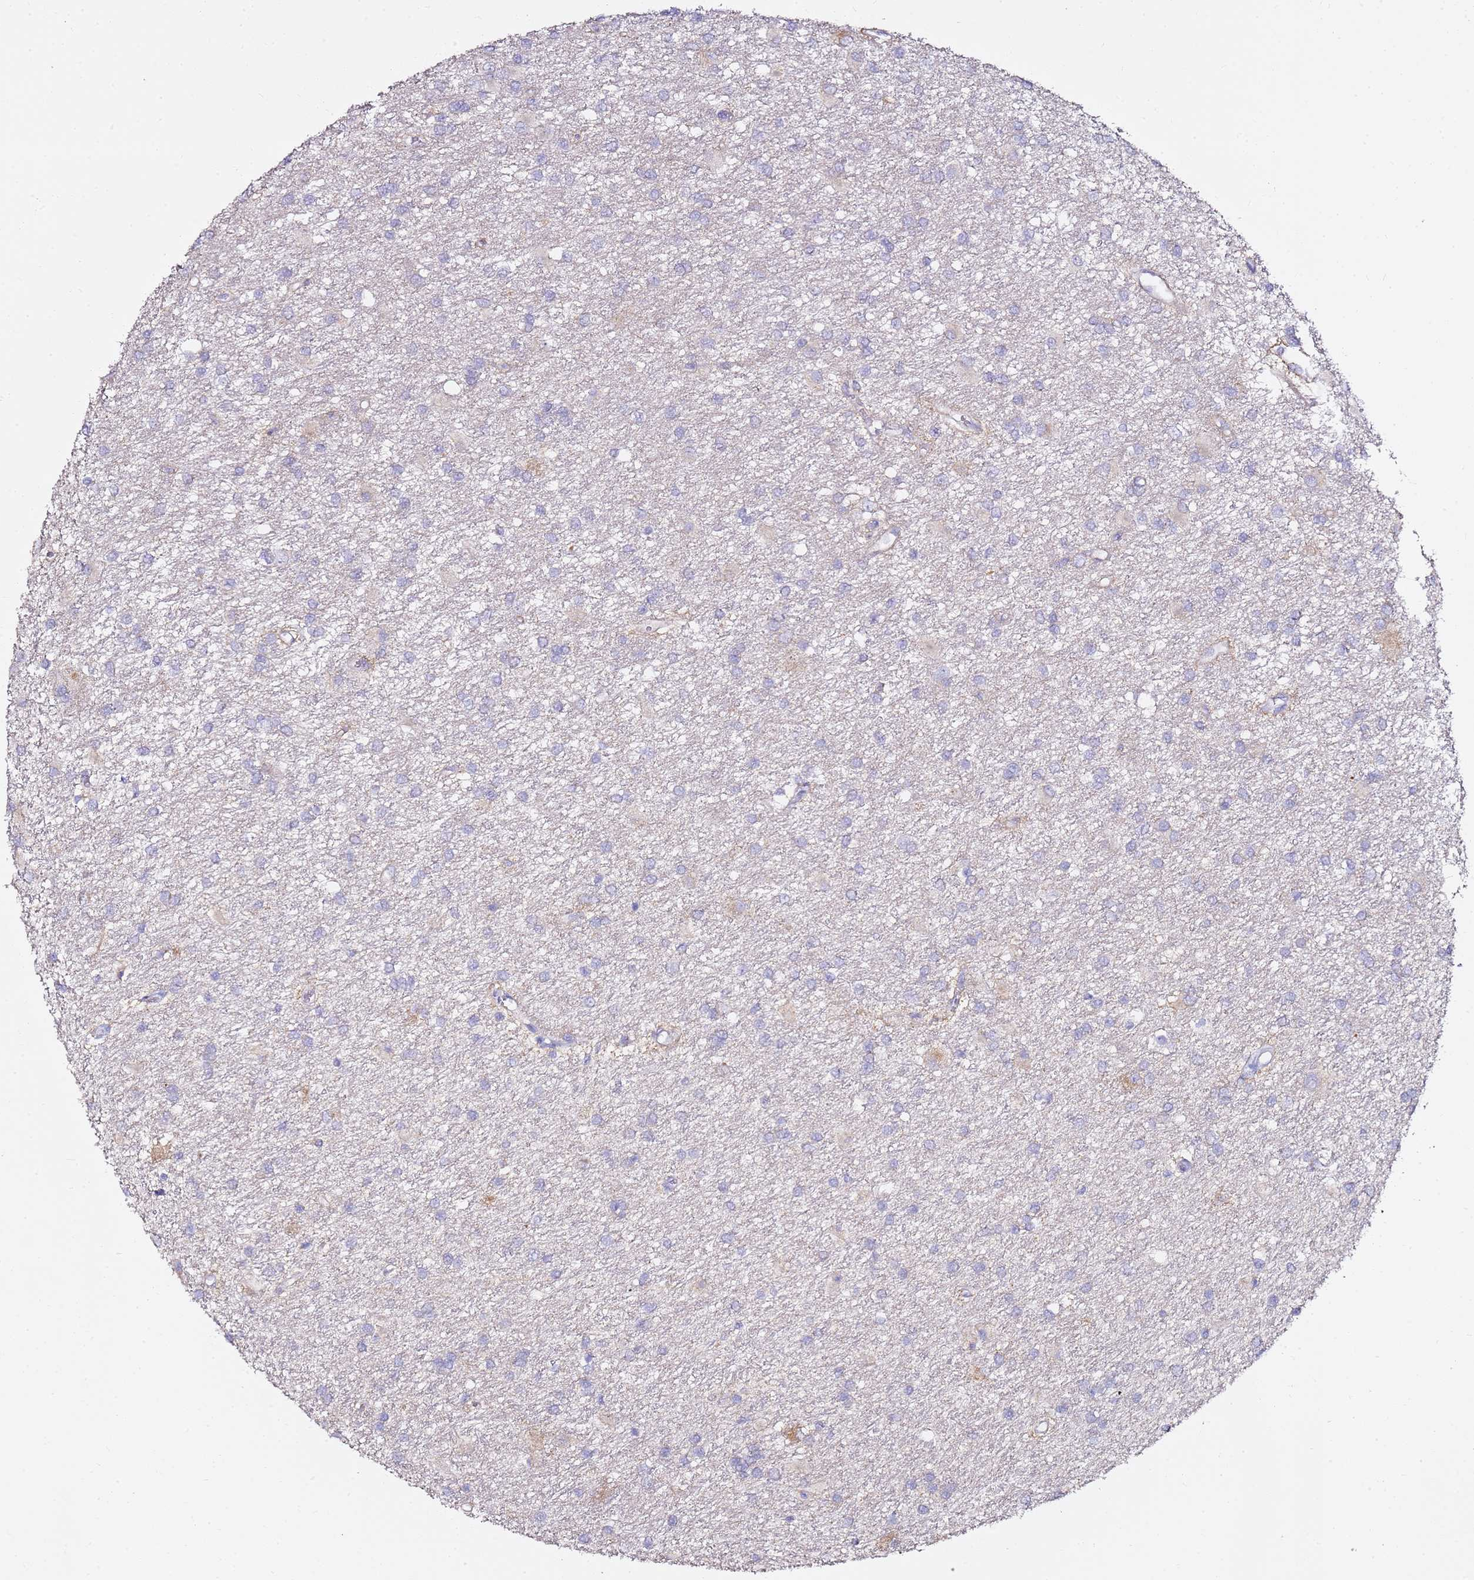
{"staining": {"intensity": "negative", "quantity": "none", "location": "none"}, "tissue": "glioma", "cell_type": "Tumor cells", "image_type": "cancer", "snomed": [{"axis": "morphology", "description": "Glioma, malignant, High grade"}, {"axis": "topography", "description": "Brain"}], "caption": "A micrograph of human malignant glioma (high-grade) is negative for staining in tumor cells.", "gene": "MYBPC3", "patient": {"sex": "female", "age": 50}}